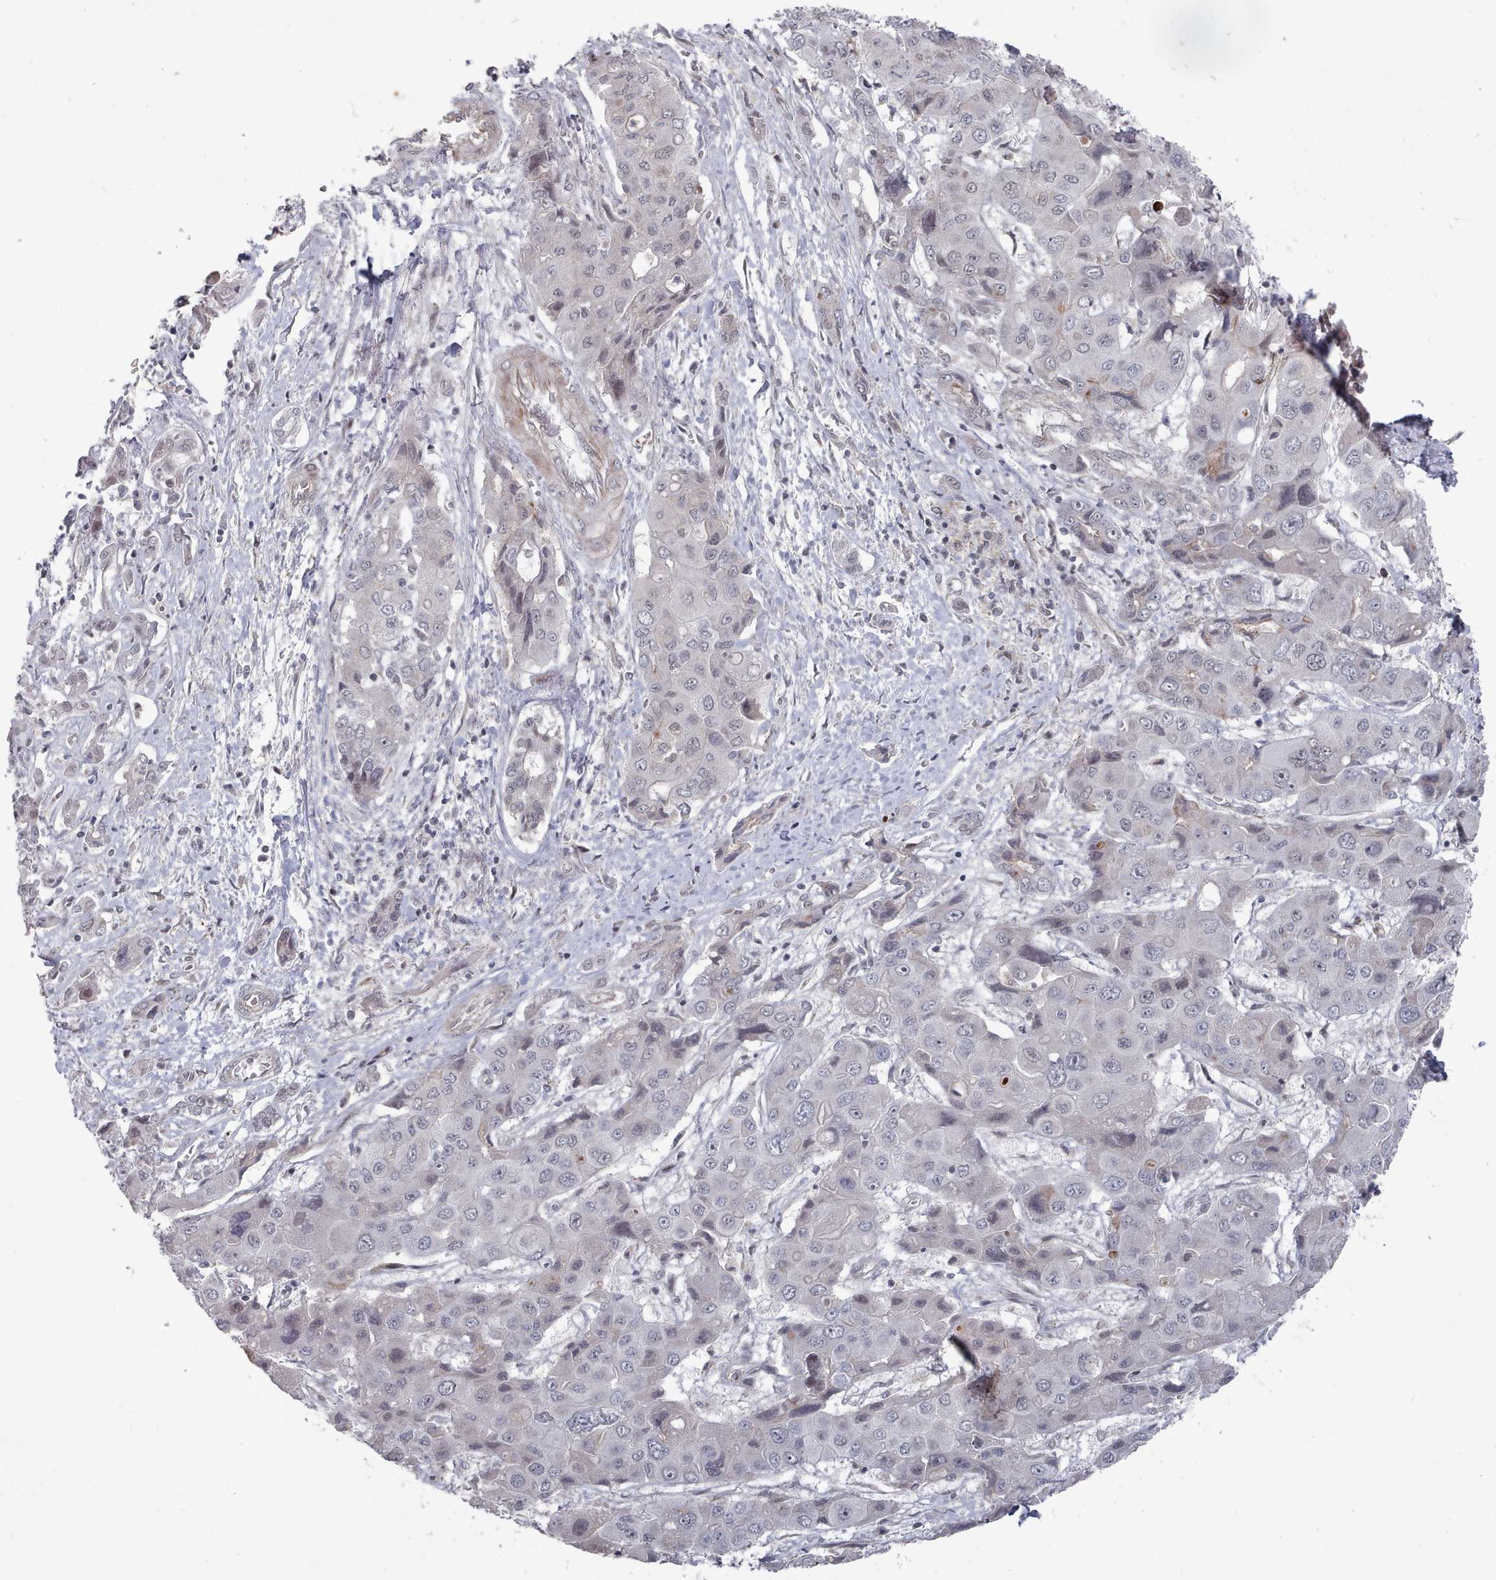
{"staining": {"intensity": "negative", "quantity": "none", "location": "none"}, "tissue": "liver cancer", "cell_type": "Tumor cells", "image_type": "cancer", "snomed": [{"axis": "morphology", "description": "Cholangiocarcinoma"}, {"axis": "topography", "description": "Liver"}], "caption": "DAB immunohistochemical staining of liver cancer (cholangiocarcinoma) demonstrates no significant expression in tumor cells.", "gene": "CPSF4", "patient": {"sex": "male", "age": 67}}